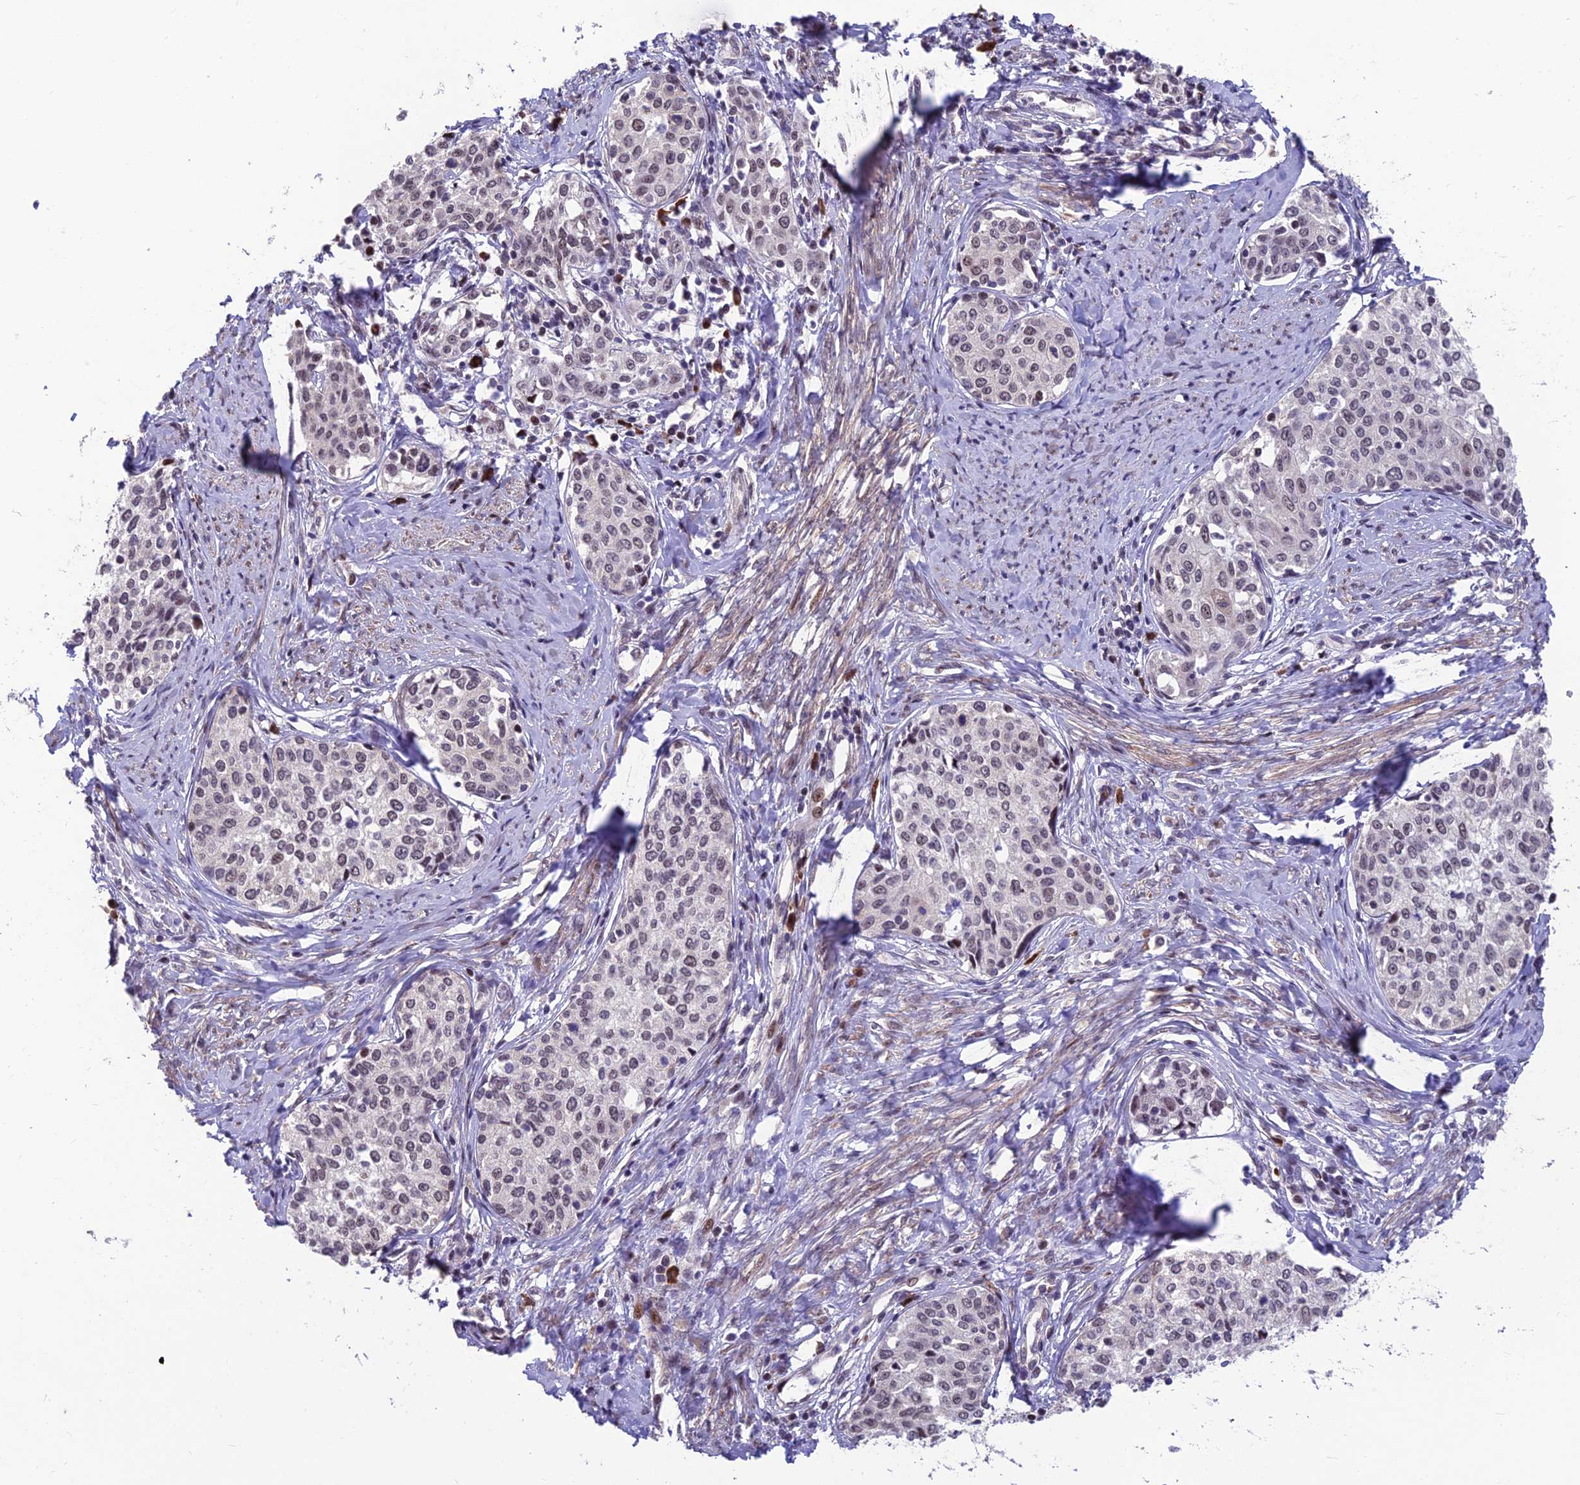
{"staining": {"intensity": "negative", "quantity": "none", "location": "none"}, "tissue": "cervical cancer", "cell_type": "Tumor cells", "image_type": "cancer", "snomed": [{"axis": "morphology", "description": "Squamous cell carcinoma, NOS"}, {"axis": "morphology", "description": "Adenocarcinoma, NOS"}, {"axis": "topography", "description": "Cervix"}], "caption": "There is no significant expression in tumor cells of adenocarcinoma (cervical).", "gene": "KIAA1191", "patient": {"sex": "female", "age": 52}}